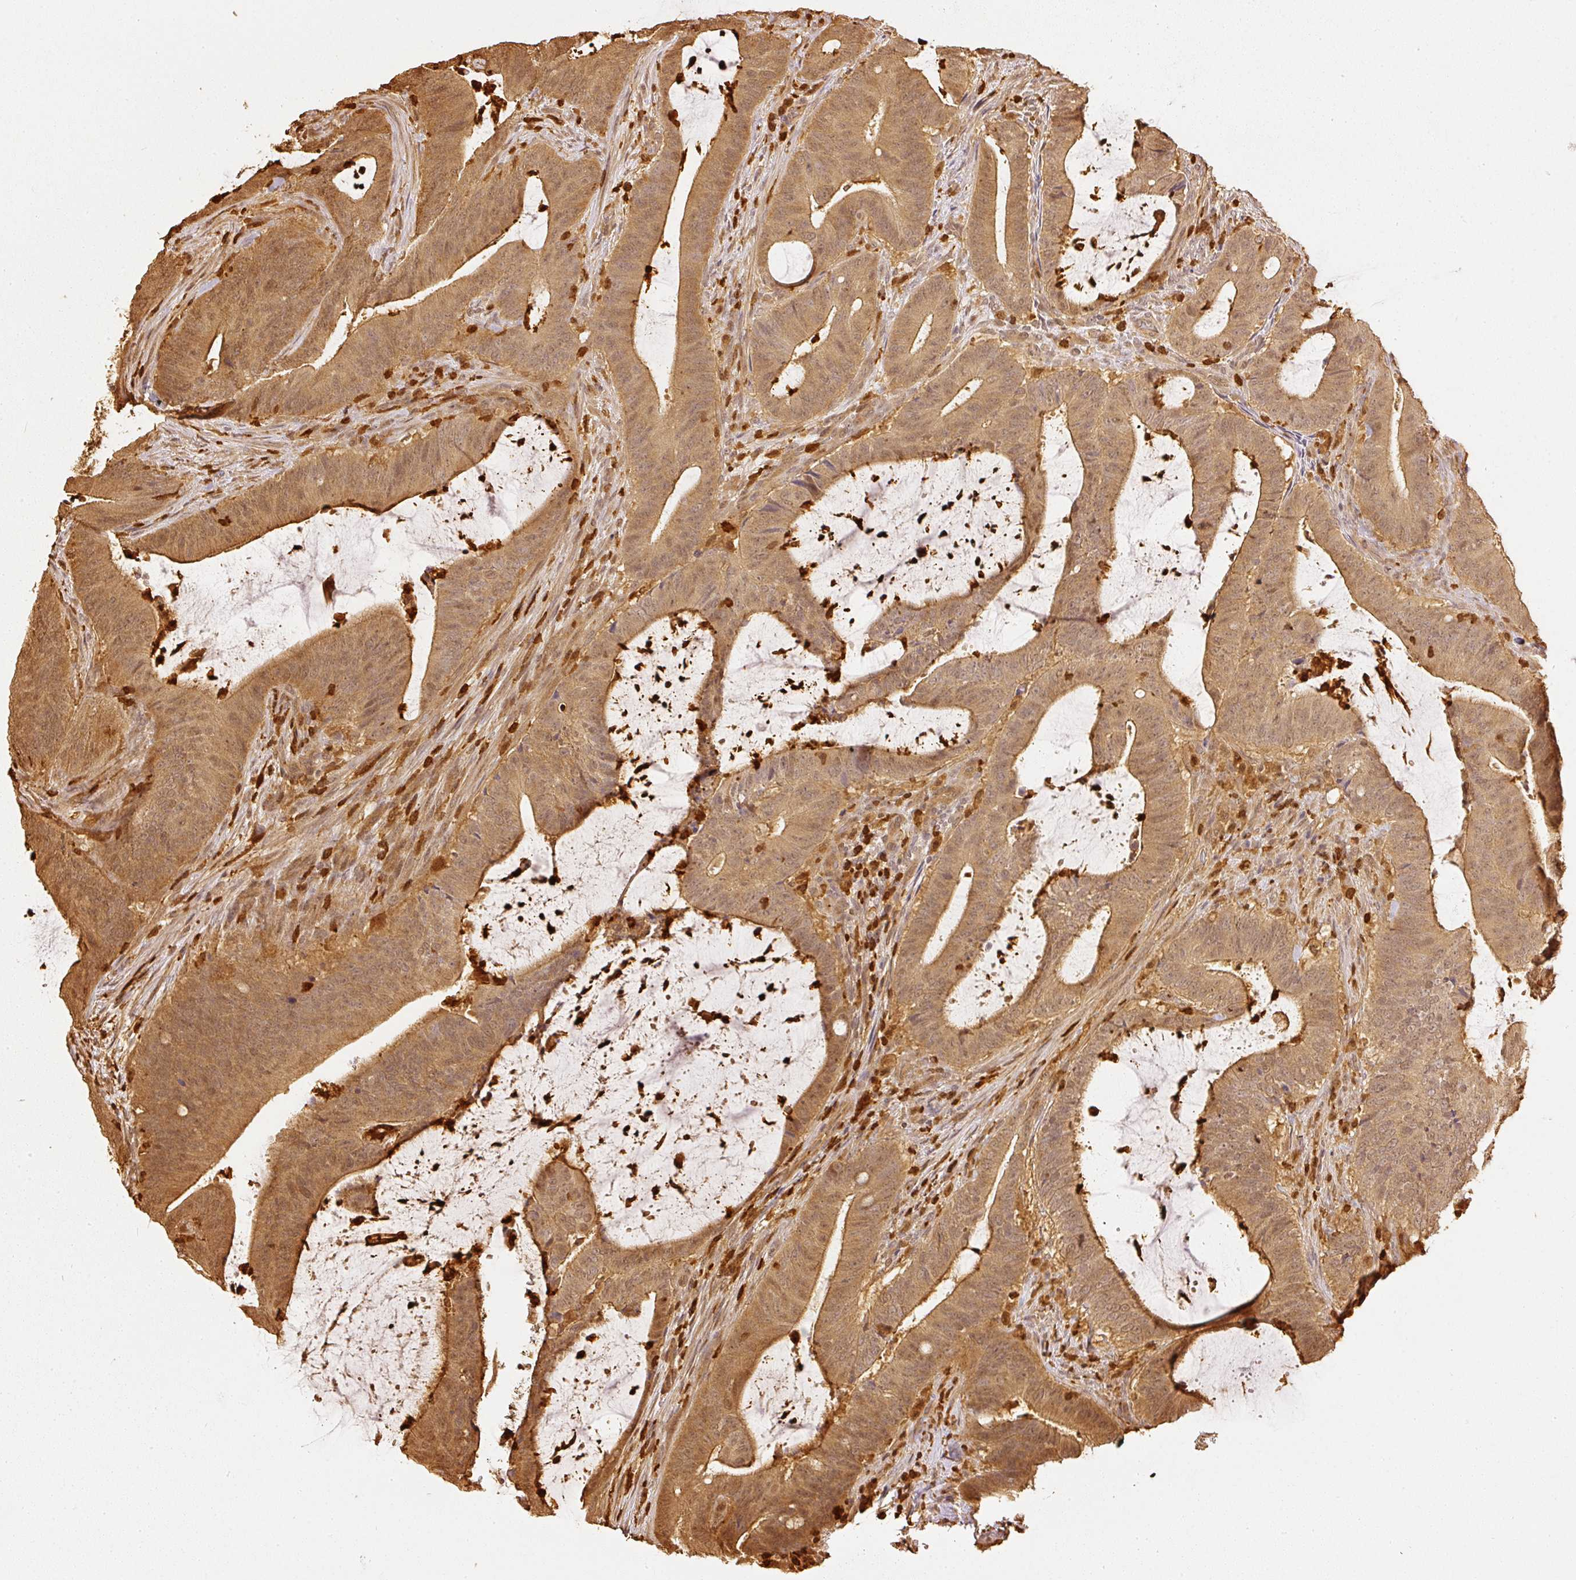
{"staining": {"intensity": "moderate", "quantity": ">75%", "location": "cytoplasmic/membranous,nuclear"}, "tissue": "colorectal cancer", "cell_type": "Tumor cells", "image_type": "cancer", "snomed": [{"axis": "morphology", "description": "Adenocarcinoma, NOS"}, {"axis": "topography", "description": "Colon"}], "caption": "Colorectal adenocarcinoma stained with DAB (3,3'-diaminobenzidine) IHC exhibits medium levels of moderate cytoplasmic/membranous and nuclear positivity in about >75% of tumor cells.", "gene": "PFN1", "patient": {"sex": "female", "age": 43}}